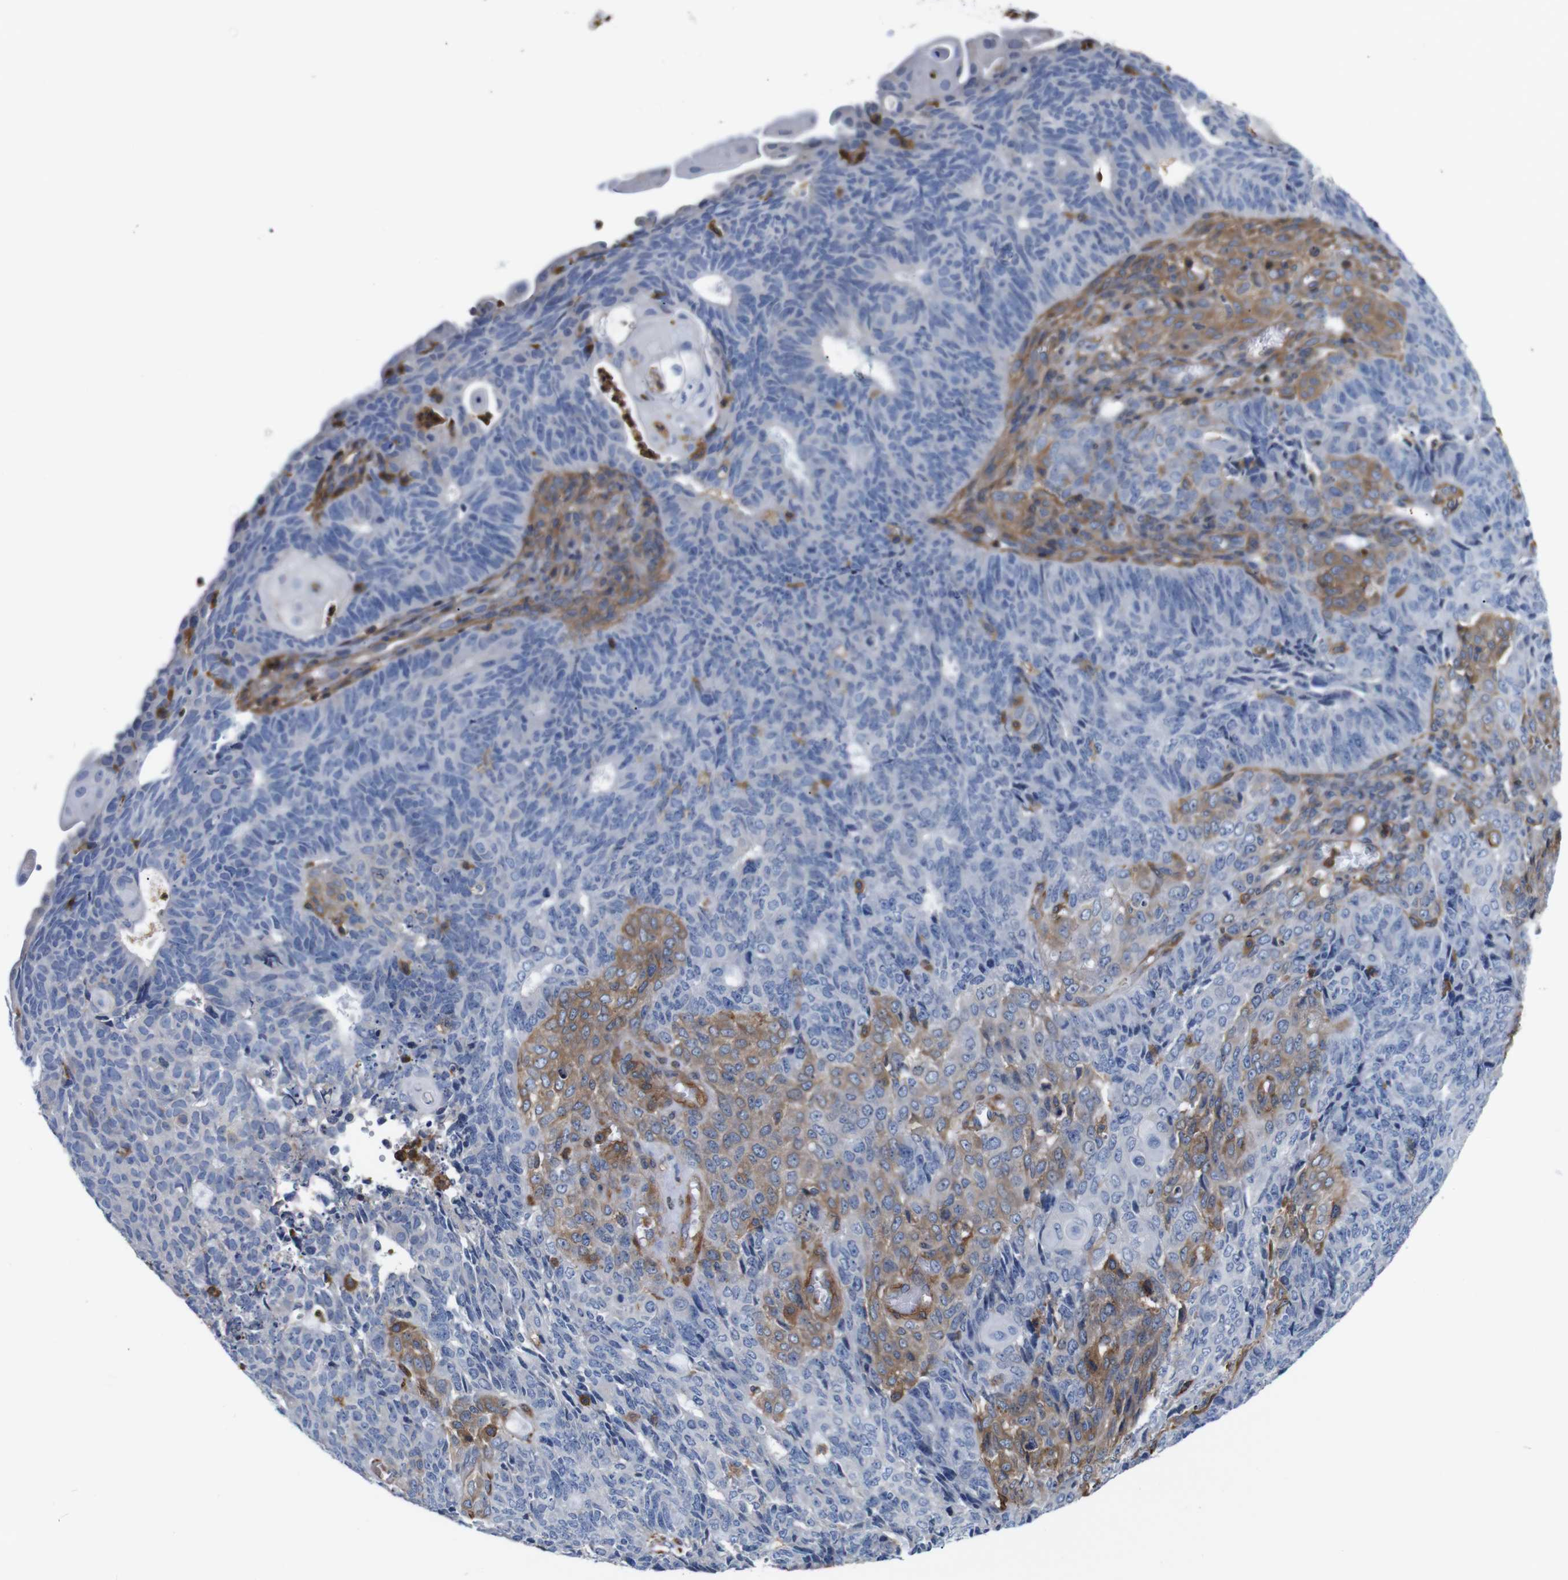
{"staining": {"intensity": "moderate", "quantity": "25%-75%", "location": "cytoplasmic/membranous"}, "tissue": "endometrial cancer", "cell_type": "Tumor cells", "image_type": "cancer", "snomed": [{"axis": "morphology", "description": "Adenocarcinoma, NOS"}, {"axis": "topography", "description": "Endometrium"}], "caption": "IHC micrograph of human endometrial cancer (adenocarcinoma) stained for a protein (brown), which reveals medium levels of moderate cytoplasmic/membranous staining in approximately 25%-75% of tumor cells.", "gene": "PI4KA", "patient": {"sex": "female", "age": 32}}